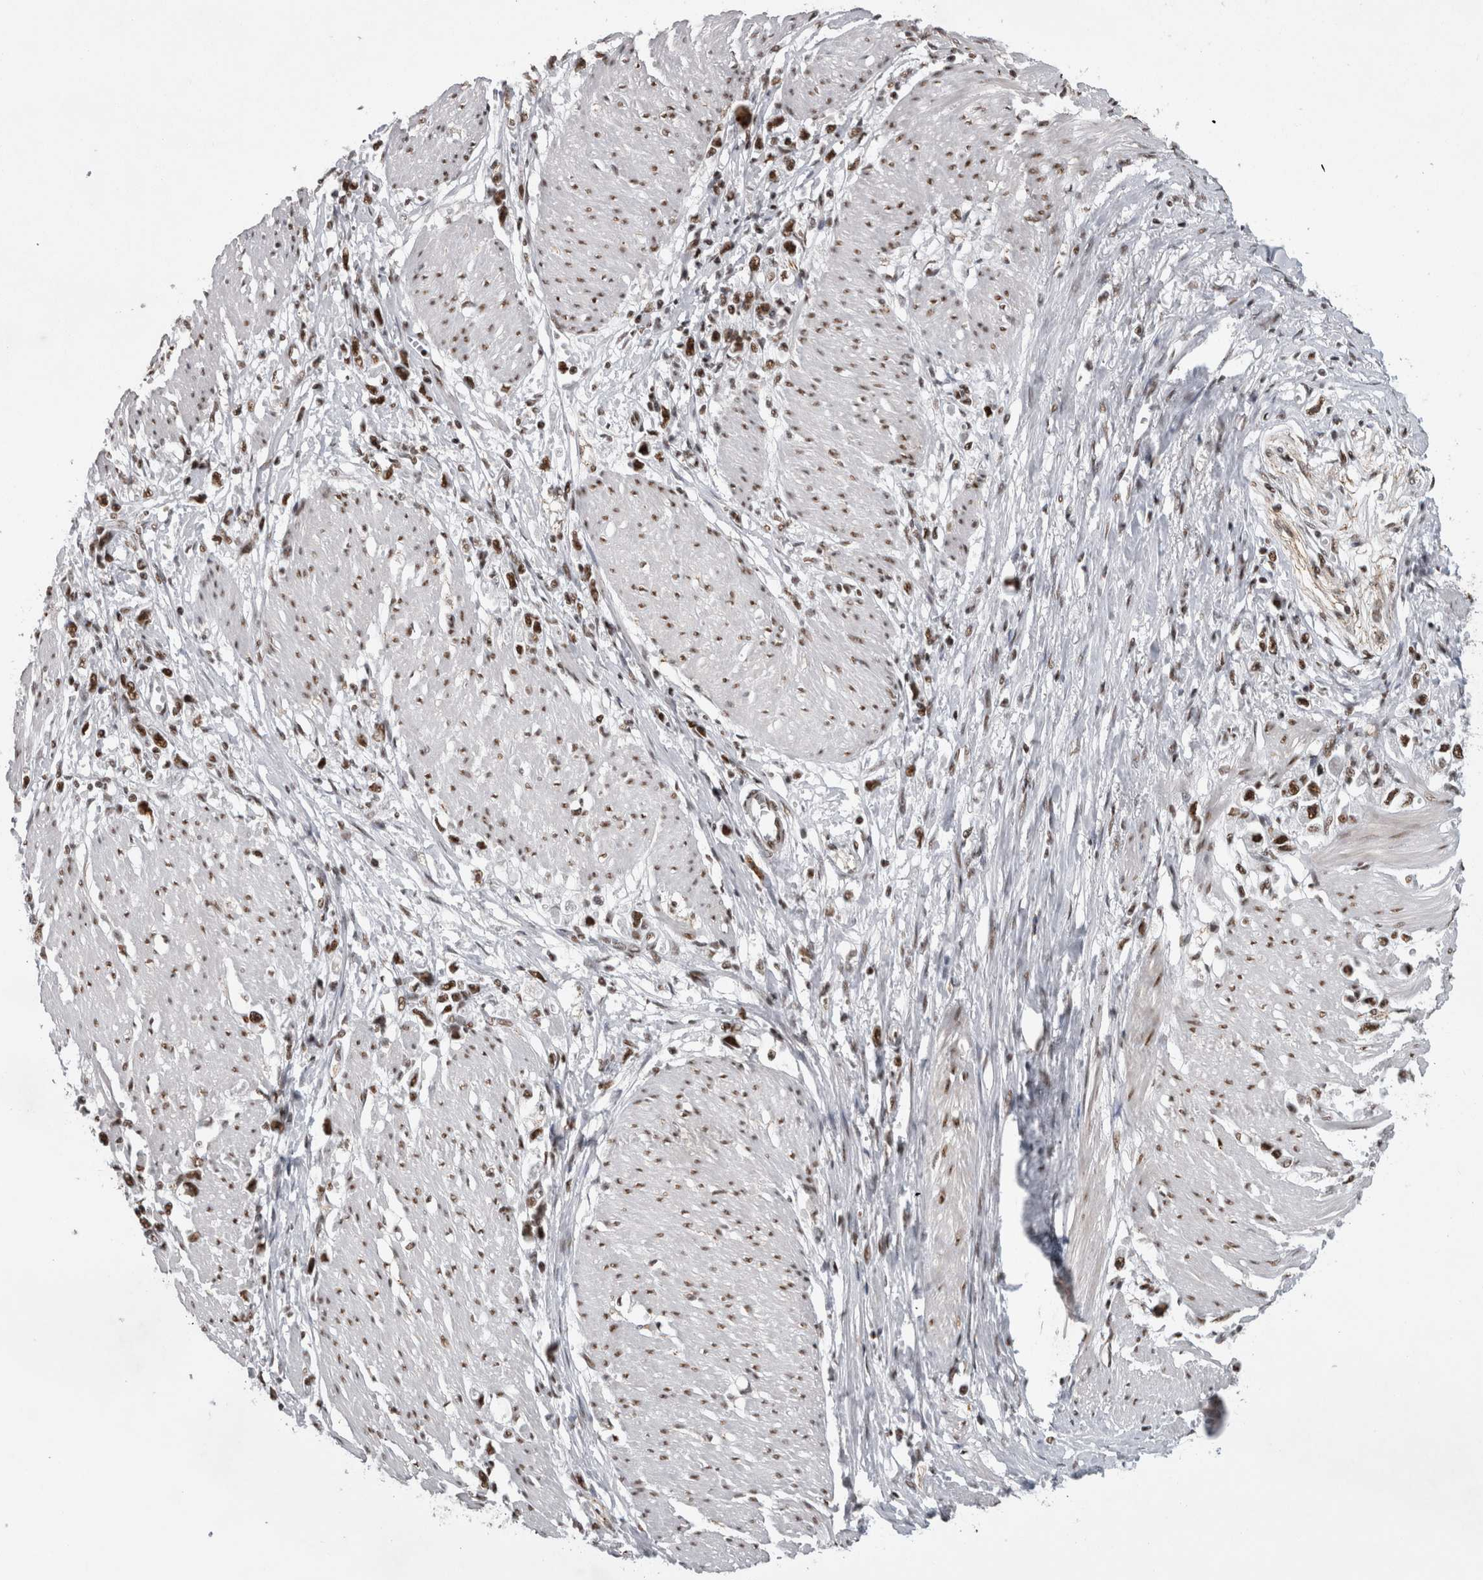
{"staining": {"intensity": "moderate", "quantity": ">75%", "location": "nuclear"}, "tissue": "stomach cancer", "cell_type": "Tumor cells", "image_type": "cancer", "snomed": [{"axis": "morphology", "description": "Adenocarcinoma, NOS"}, {"axis": "topography", "description": "Stomach"}], "caption": "A histopathology image of stomach cancer stained for a protein shows moderate nuclear brown staining in tumor cells.", "gene": "CDK11A", "patient": {"sex": "female", "age": 59}}